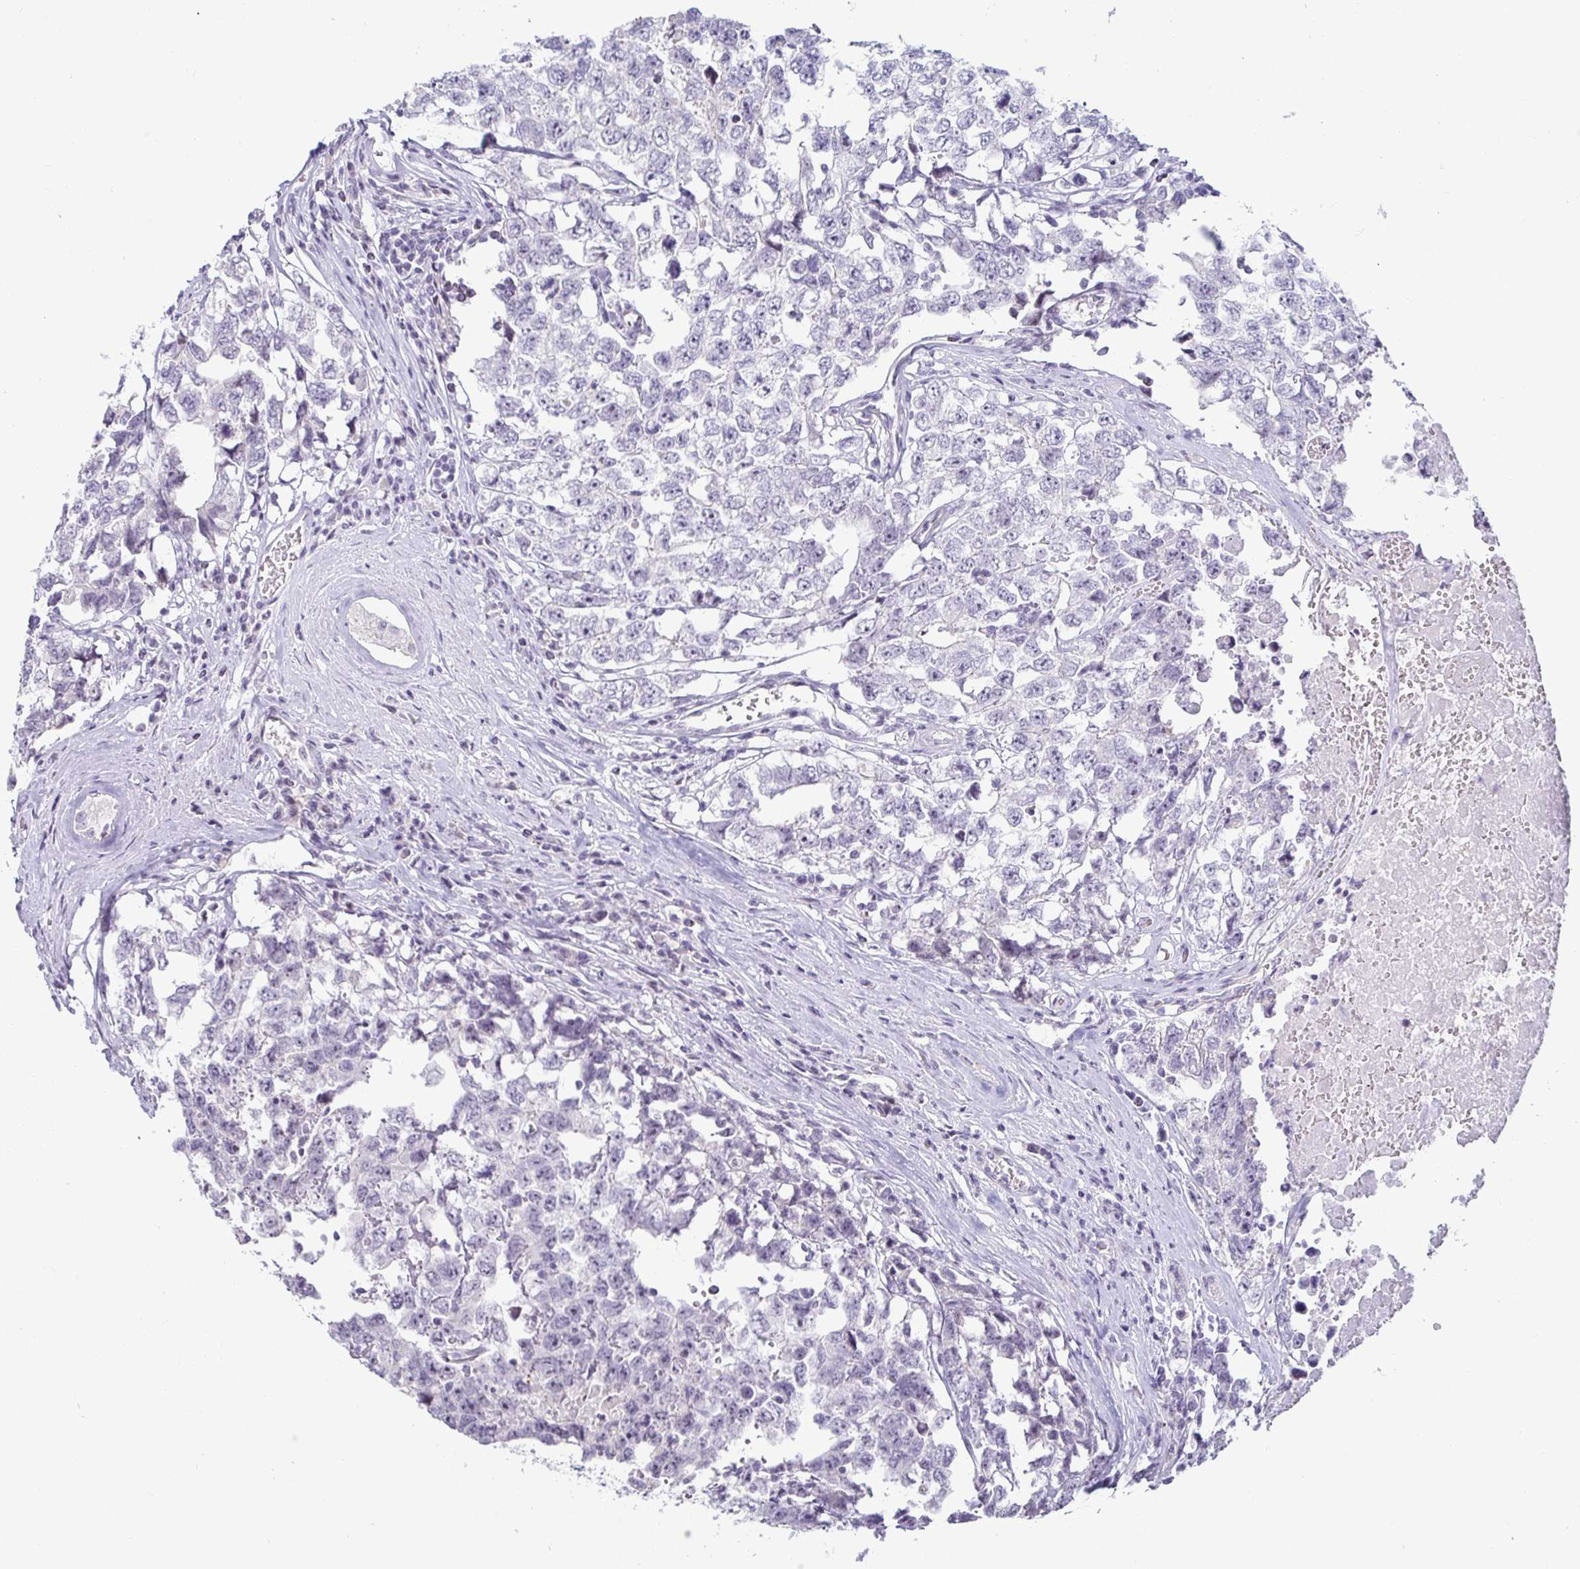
{"staining": {"intensity": "negative", "quantity": "none", "location": "none"}, "tissue": "testis cancer", "cell_type": "Tumor cells", "image_type": "cancer", "snomed": [{"axis": "morphology", "description": "Carcinoma, Embryonal, NOS"}, {"axis": "topography", "description": "Testis"}], "caption": "Testis embryonal carcinoma stained for a protein using immunohistochemistry (IHC) exhibits no staining tumor cells.", "gene": "CR2", "patient": {"sex": "male", "age": 22}}